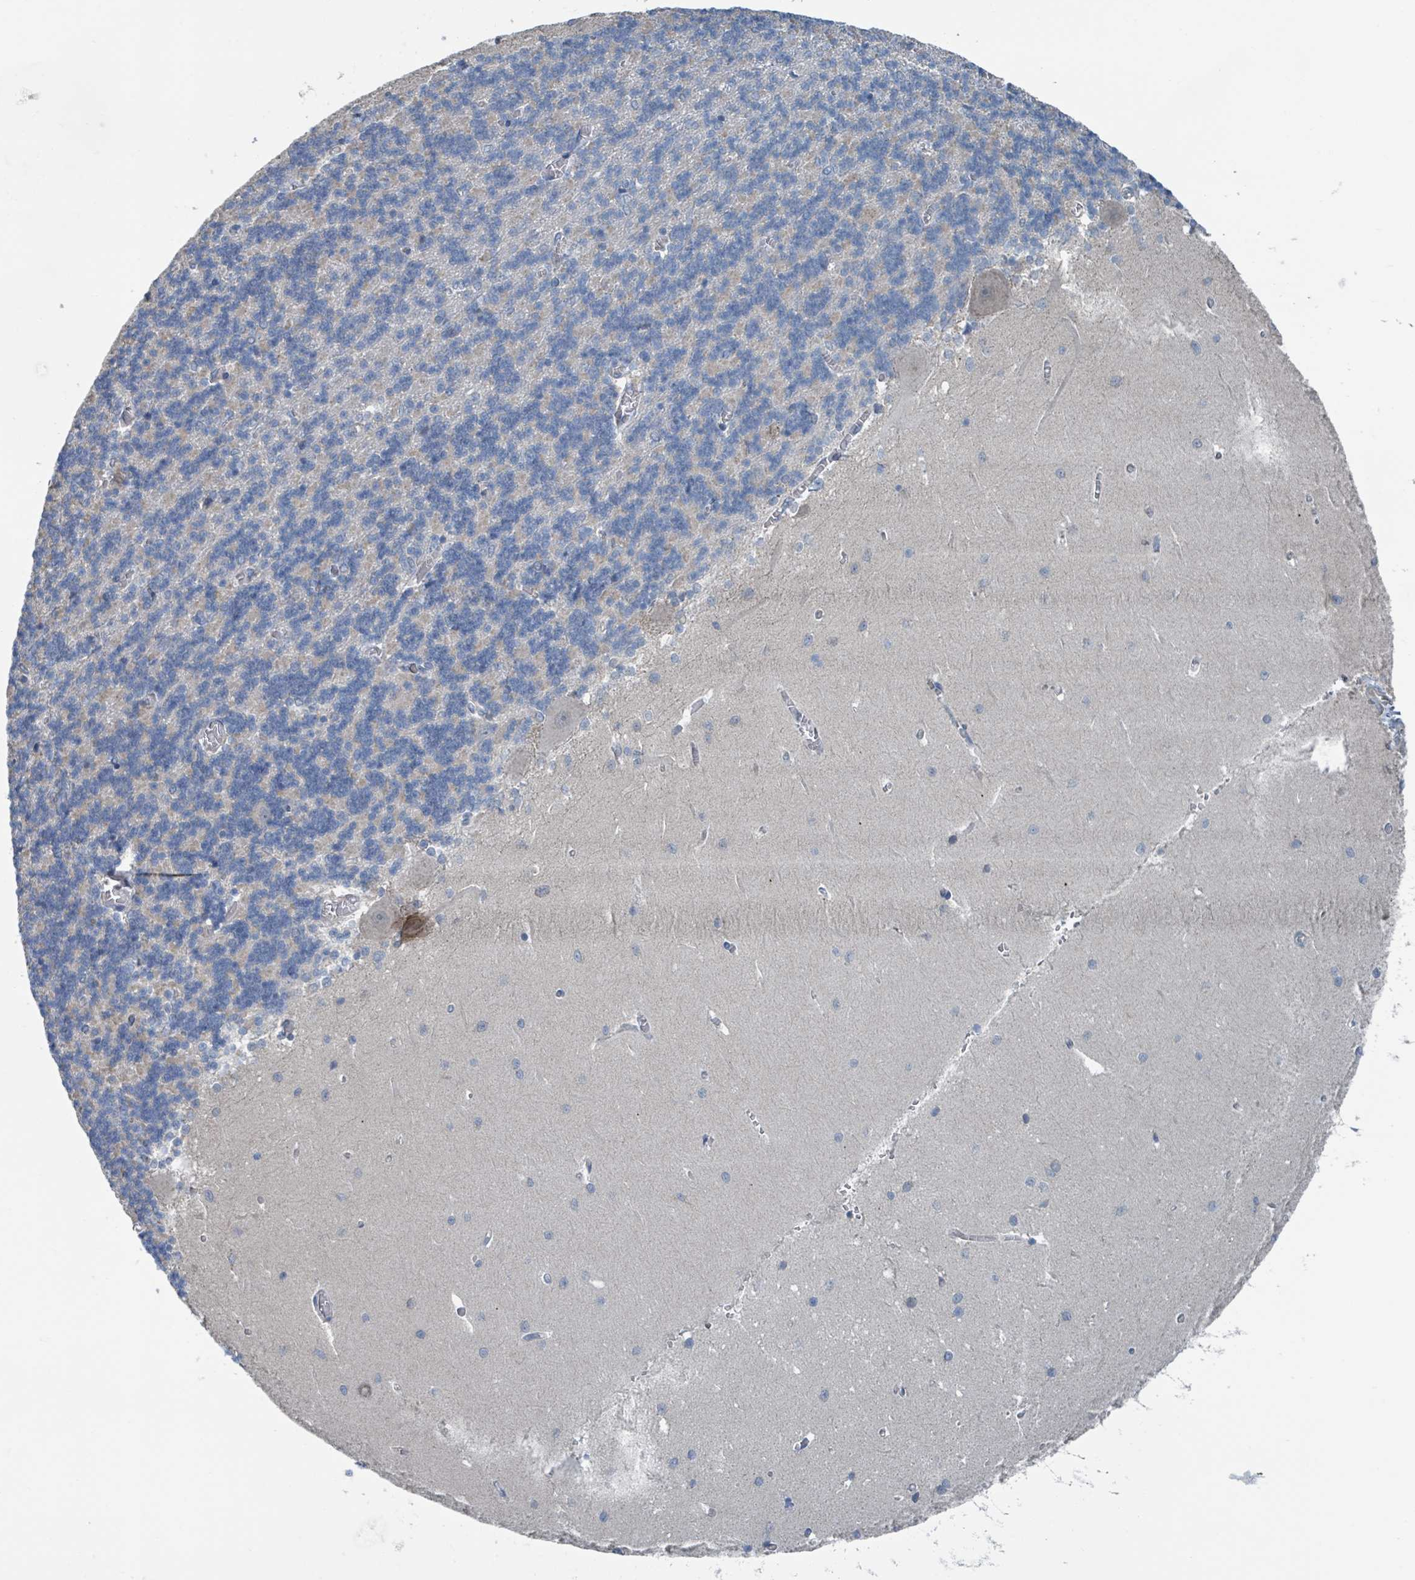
{"staining": {"intensity": "negative", "quantity": "none", "location": "none"}, "tissue": "cerebellum", "cell_type": "Cells in granular layer", "image_type": "normal", "snomed": [{"axis": "morphology", "description": "Normal tissue, NOS"}, {"axis": "topography", "description": "Cerebellum"}], "caption": "Immunohistochemical staining of benign cerebellum displays no significant positivity in cells in granular layer.", "gene": "ACBD4", "patient": {"sex": "male", "age": 37}}